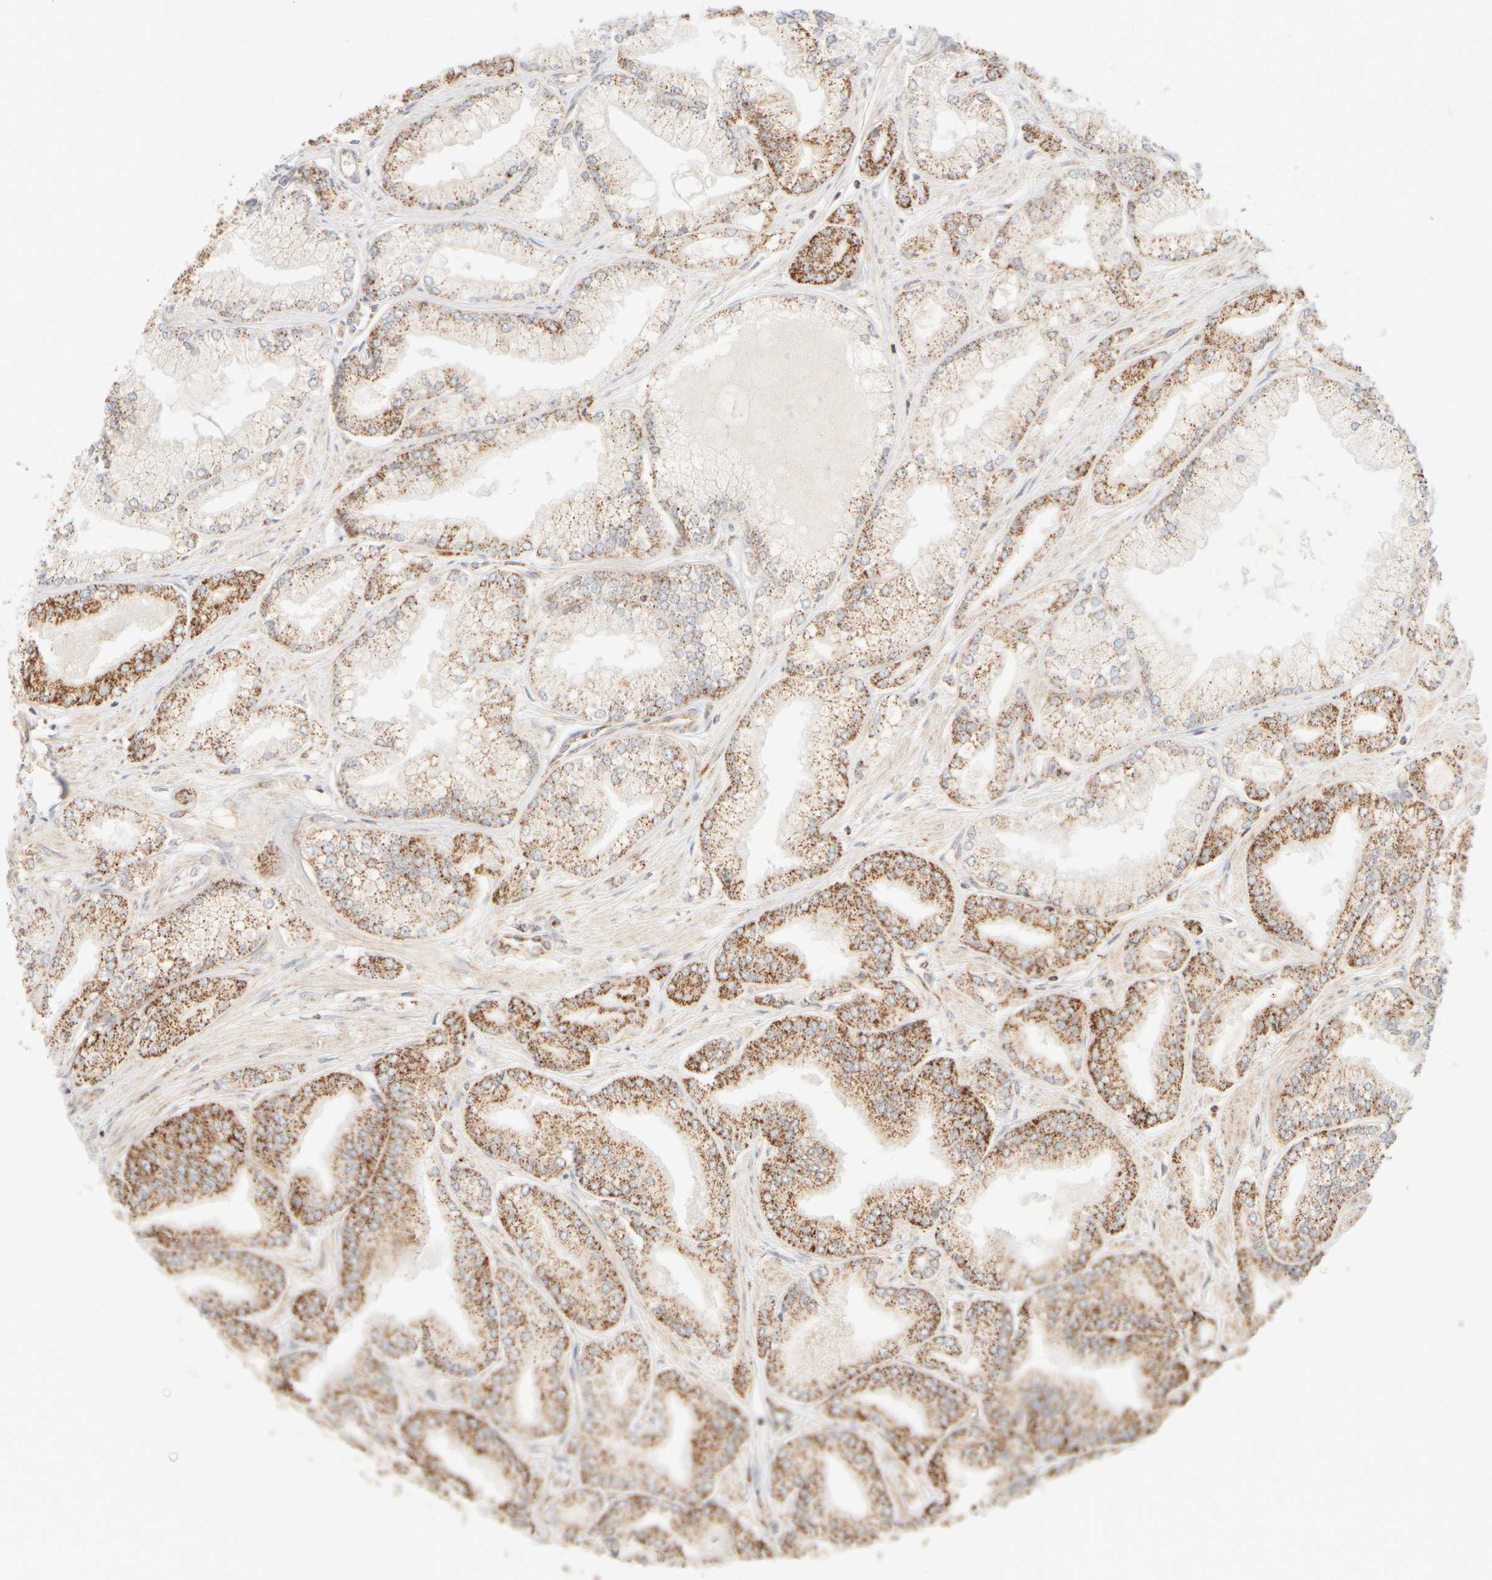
{"staining": {"intensity": "moderate", "quantity": ">75%", "location": "cytoplasmic/membranous"}, "tissue": "prostate cancer", "cell_type": "Tumor cells", "image_type": "cancer", "snomed": [{"axis": "morphology", "description": "Adenocarcinoma, Low grade"}, {"axis": "topography", "description": "Prostate"}], "caption": "Protein staining of prostate low-grade adenocarcinoma tissue exhibits moderate cytoplasmic/membranous expression in about >75% of tumor cells. (brown staining indicates protein expression, while blue staining denotes nuclei).", "gene": "APBB2", "patient": {"sex": "male", "age": 52}}